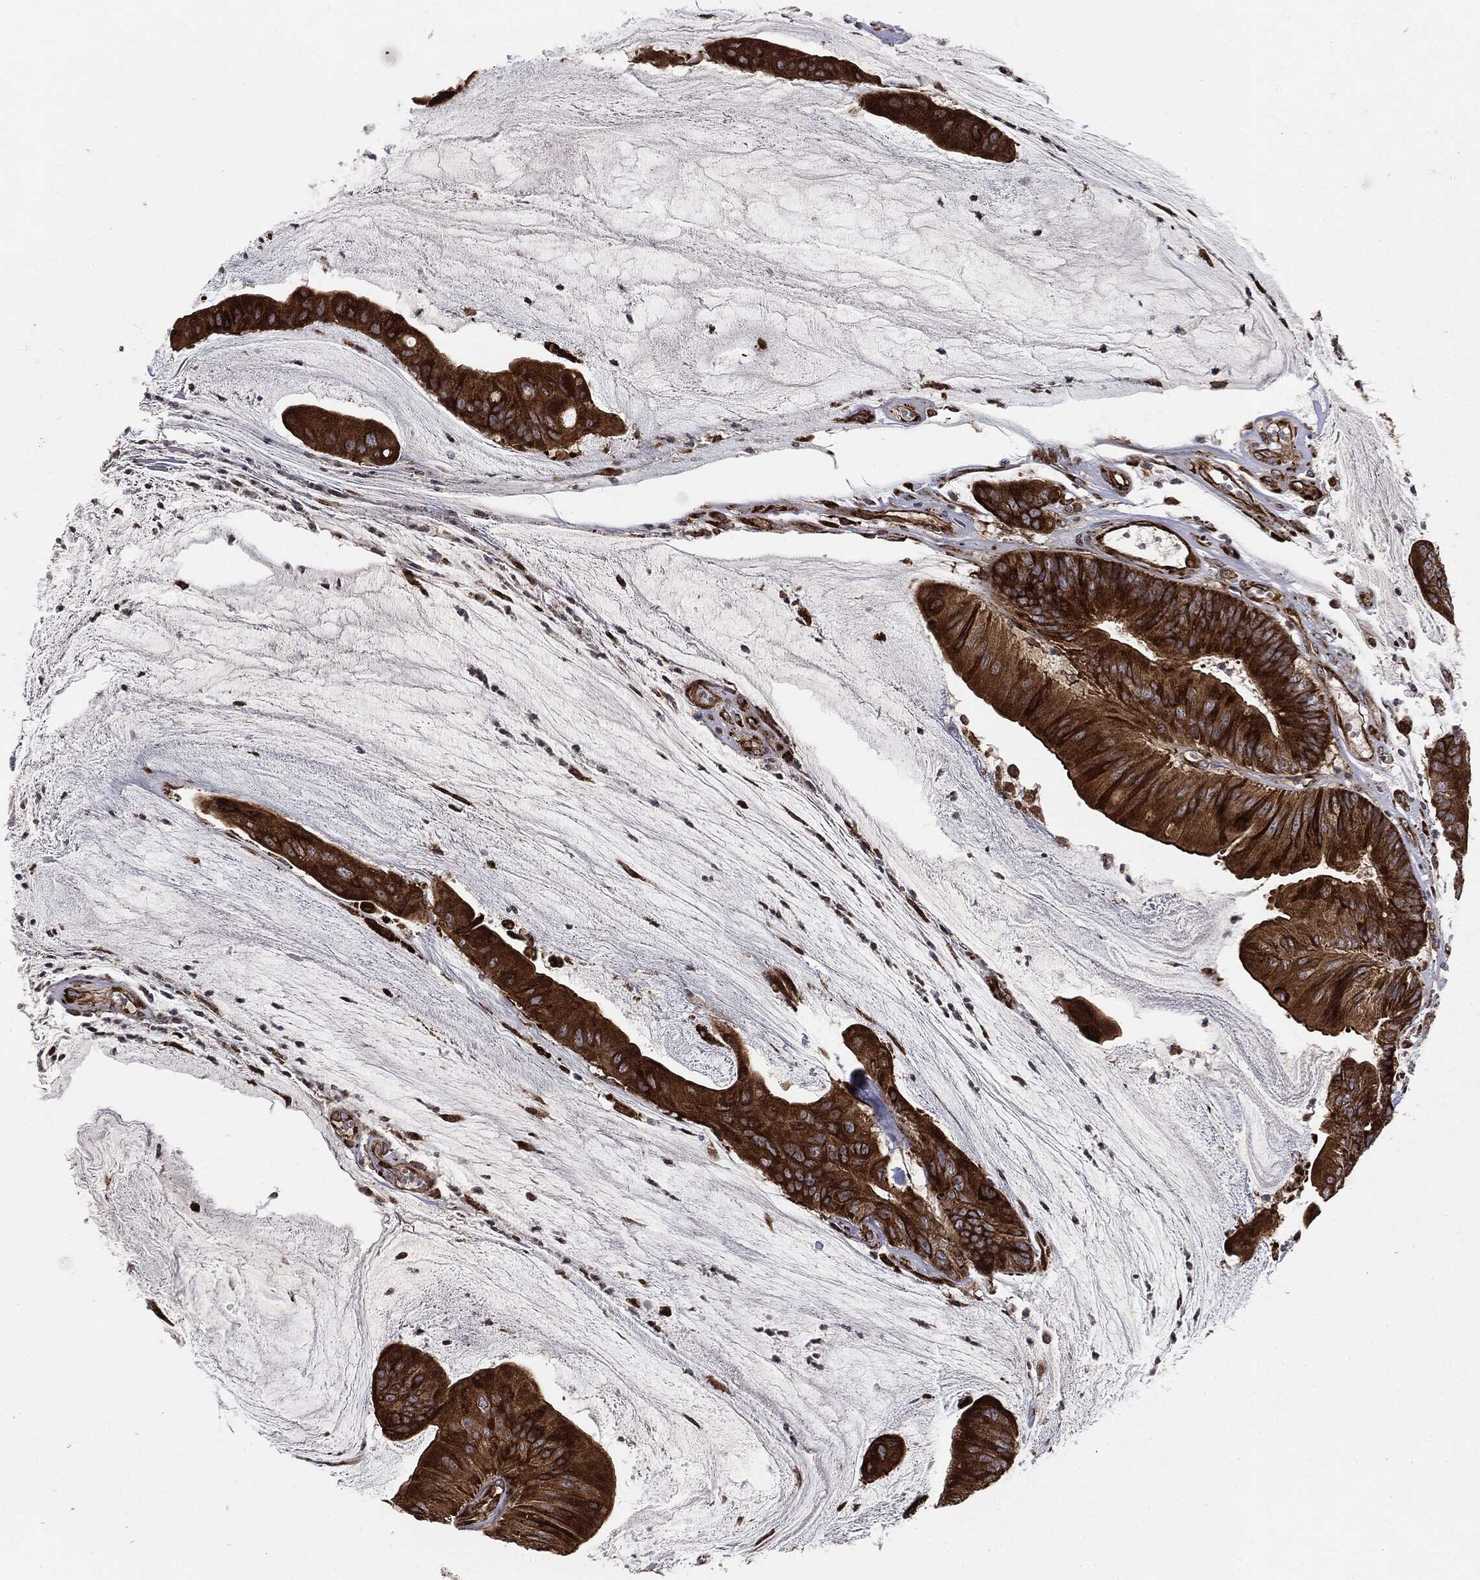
{"staining": {"intensity": "strong", "quantity": ">75%", "location": "cytoplasmic/membranous"}, "tissue": "colorectal cancer", "cell_type": "Tumor cells", "image_type": "cancer", "snomed": [{"axis": "morphology", "description": "Adenocarcinoma, NOS"}, {"axis": "topography", "description": "Colon"}], "caption": "Immunohistochemistry of human colorectal cancer displays high levels of strong cytoplasmic/membranous positivity in approximately >75% of tumor cells.", "gene": "CYLD", "patient": {"sex": "female", "age": 69}}